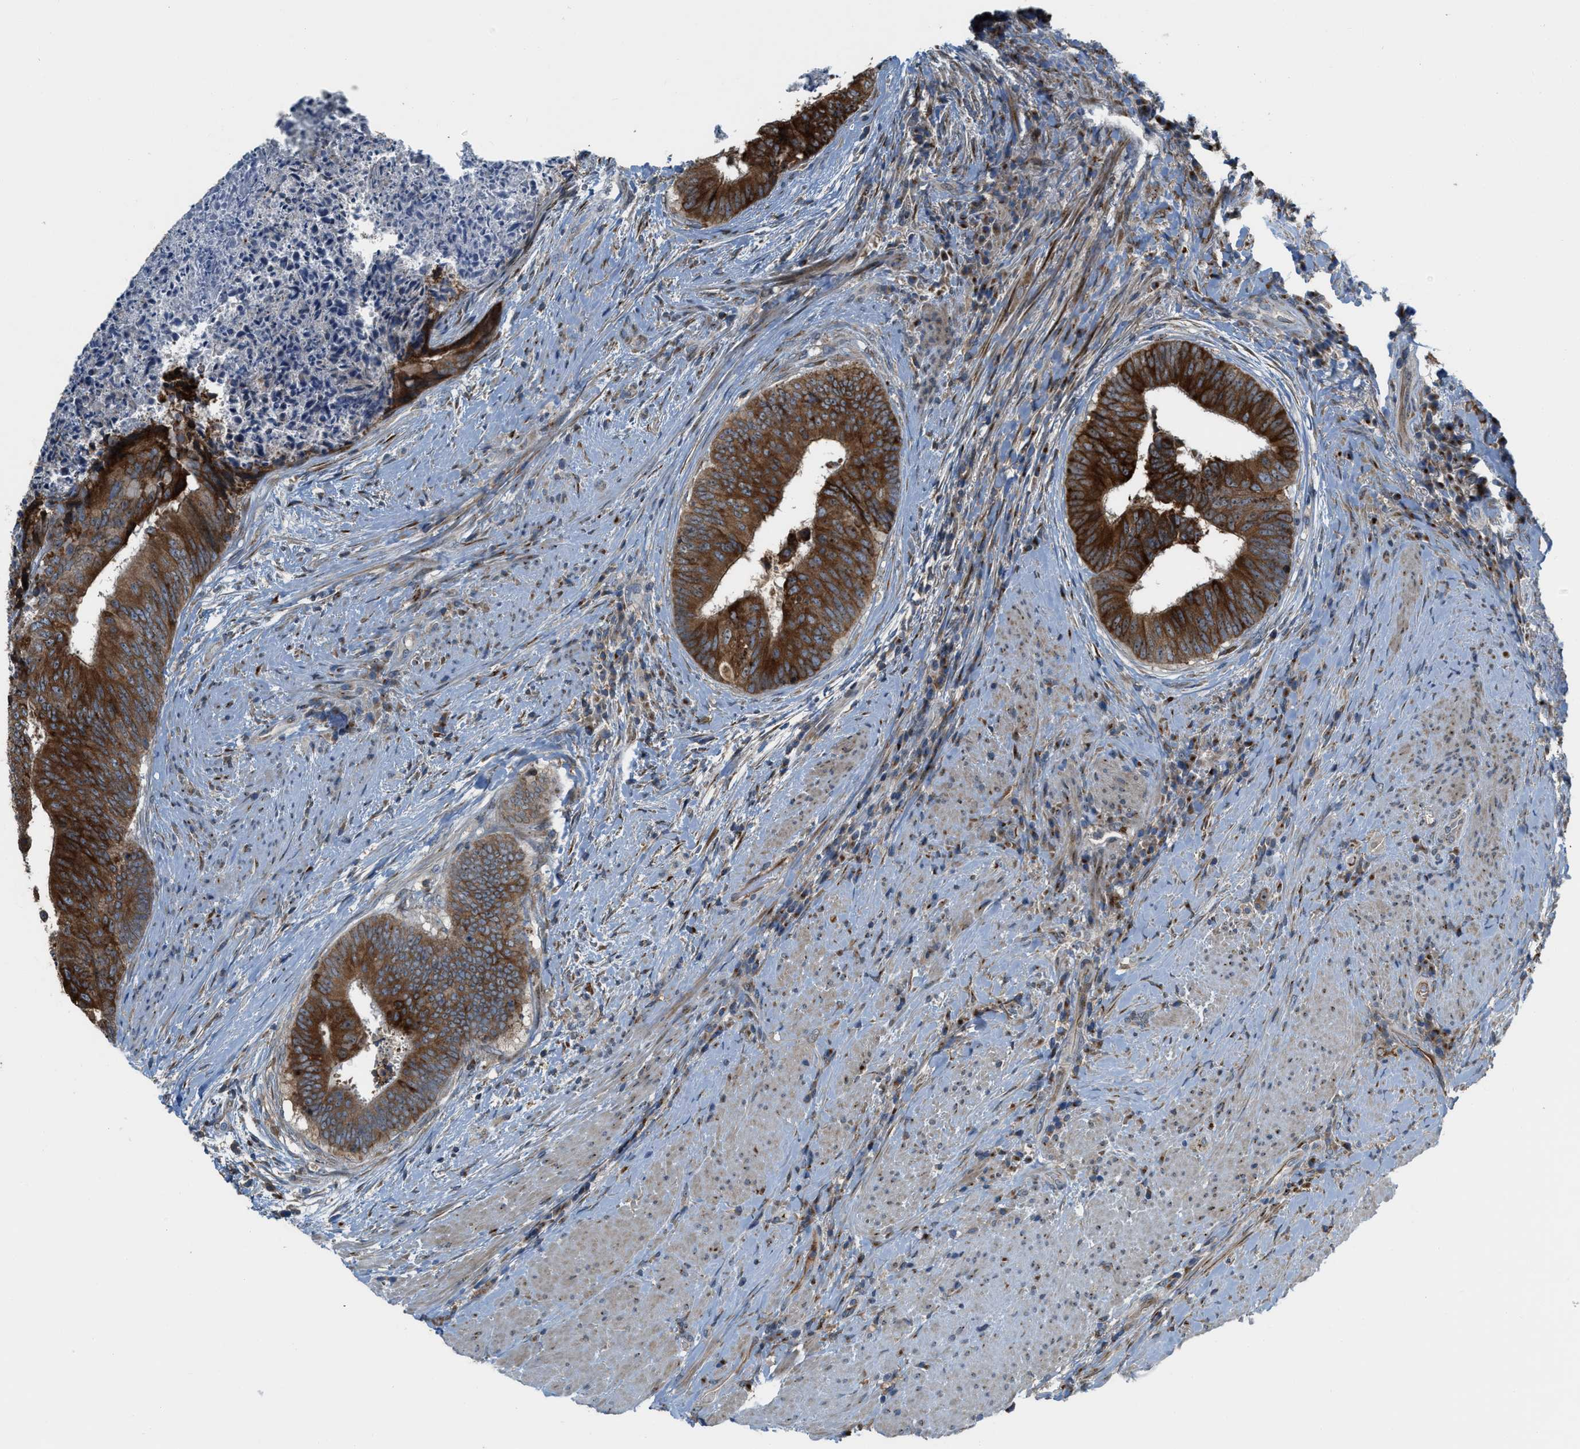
{"staining": {"intensity": "strong", "quantity": ">75%", "location": "cytoplasmic/membranous"}, "tissue": "colorectal cancer", "cell_type": "Tumor cells", "image_type": "cancer", "snomed": [{"axis": "morphology", "description": "Adenocarcinoma, NOS"}, {"axis": "topography", "description": "Rectum"}], "caption": "This photomicrograph reveals adenocarcinoma (colorectal) stained with immunohistochemistry (IHC) to label a protein in brown. The cytoplasmic/membranous of tumor cells show strong positivity for the protein. Nuclei are counter-stained blue.", "gene": "DIPK1A", "patient": {"sex": "male", "age": 72}}